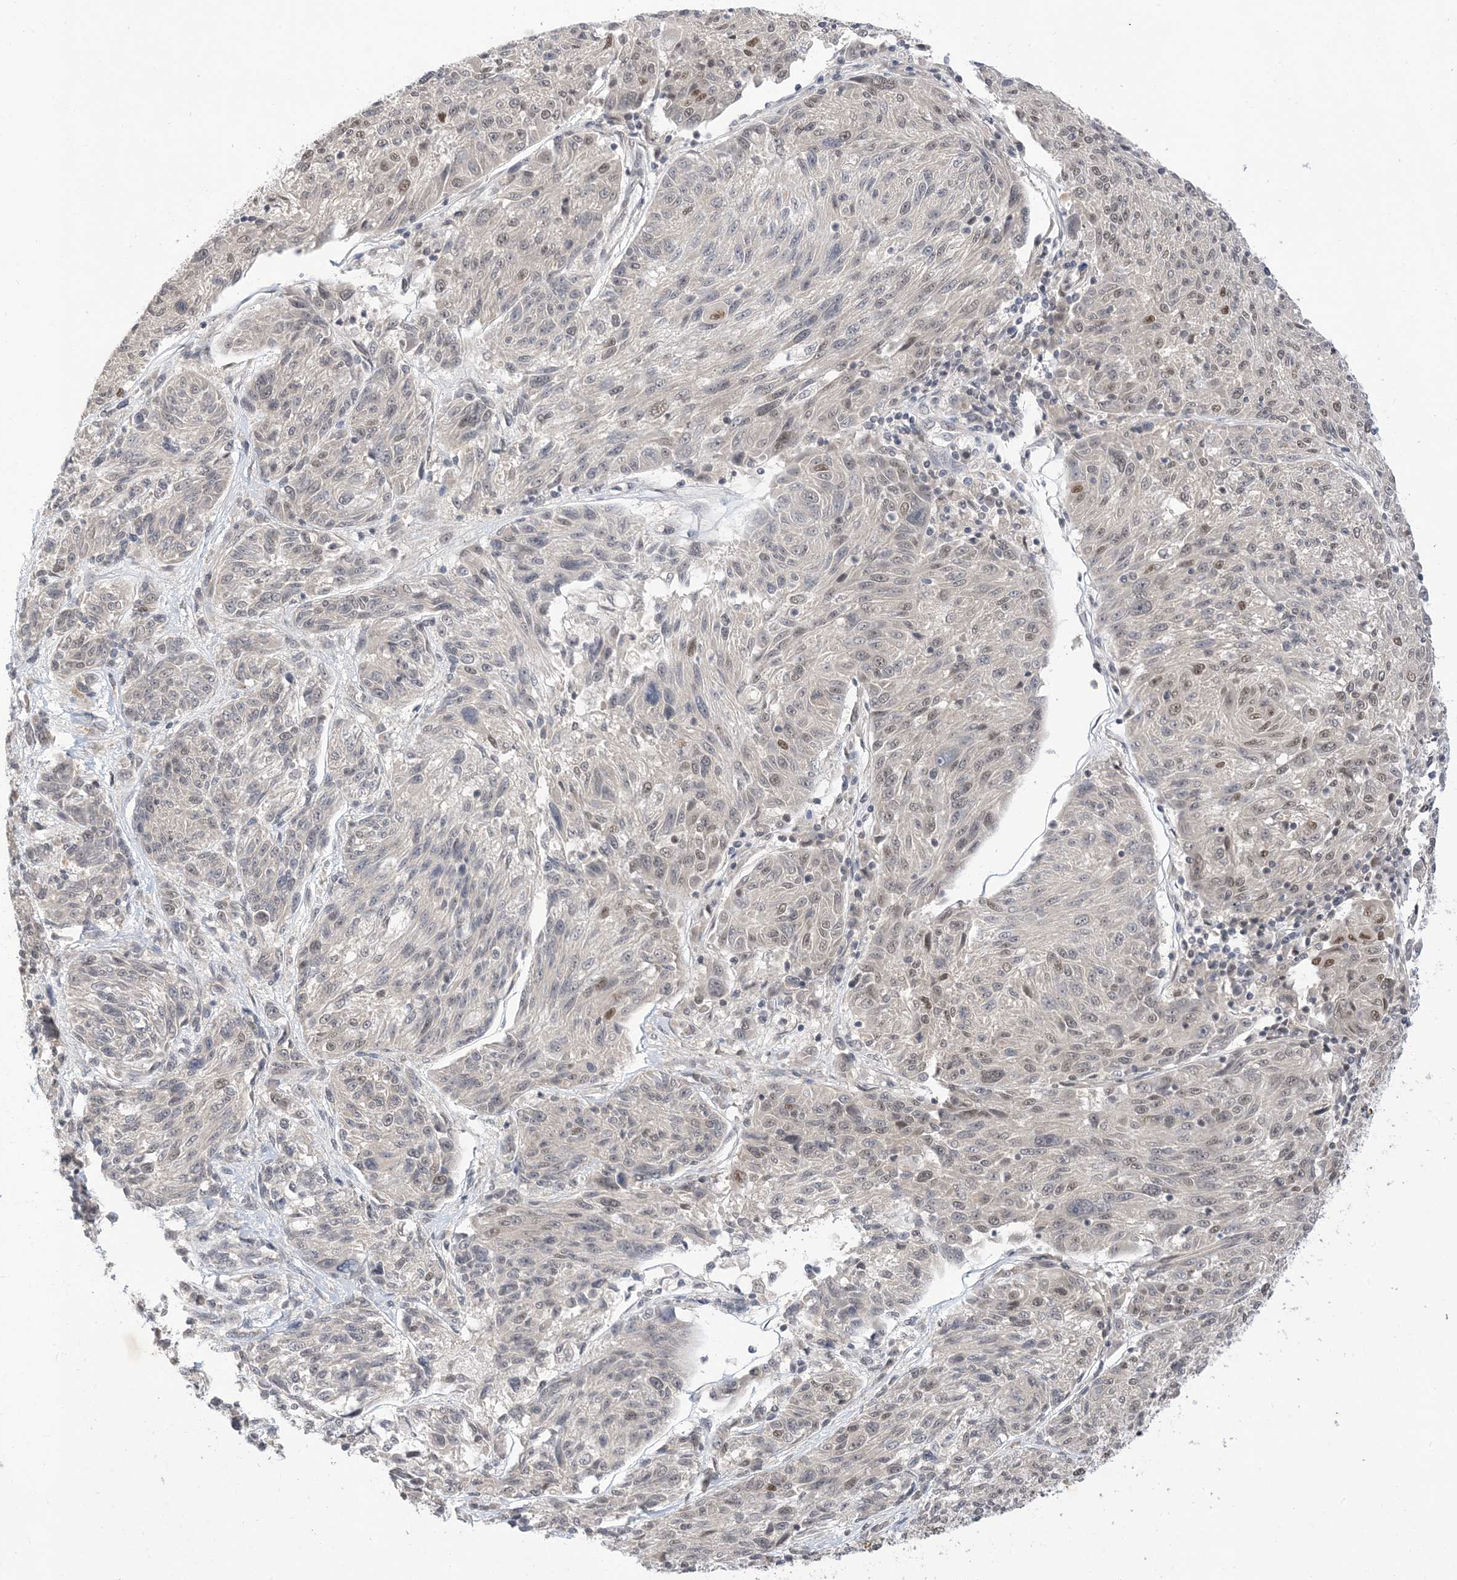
{"staining": {"intensity": "negative", "quantity": "none", "location": "none"}, "tissue": "melanoma", "cell_type": "Tumor cells", "image_type": "cancer", "snomed": [{"axis": "morphology", "description": "Malignant melanoma, NOS"}, {"axis": "topography", "description": "Skin"}], "caption": "A high-resolution micrograph shows immunohistochemistry staining of melanoma, which demonstrates no significant expression in tumor cells.", "gene": "RANBP9", "patient": {"sex": "male", "age": 53}}